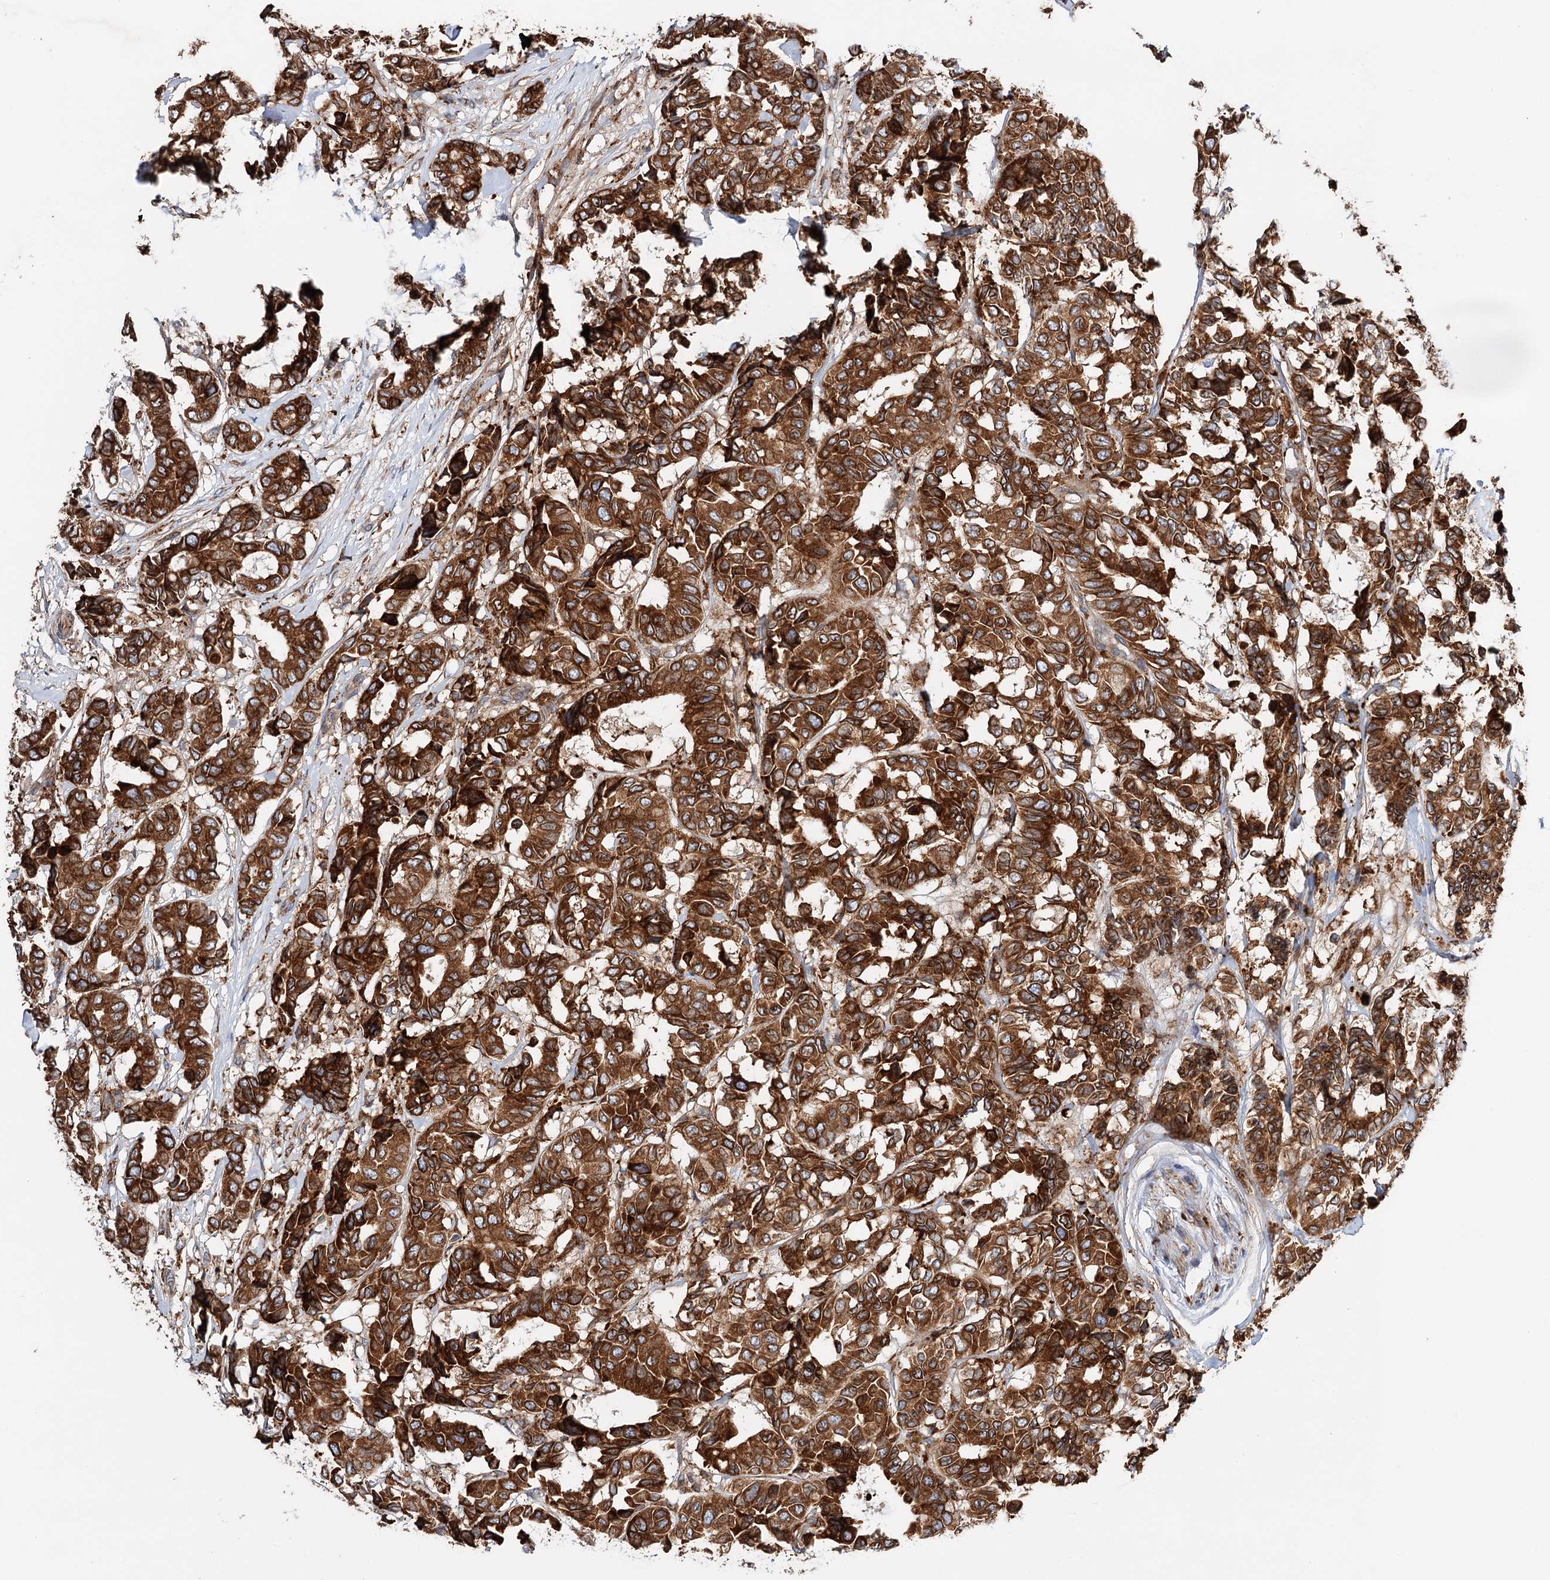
{"staining": {"intensity": "strong", "quantity": ">75%", "location": "cytoplasmic/membranous"}, "tissue": "breast cancer", "cell_type": "Tumor cells", "image_type": "cancer", "snomed": [{"axis": "morphology", "description": "Duct carcinoma"}, {"axis": "topography", "description": "Breast"}], "caption": "Immunohistochemical staining of breast cancer (intraductal carcinoma) shows high levels of strong cytoplasmic/membranous positivity in about >75% of tumor cells.", "gene": "ERP29", "patient": {"sex": "female", "age": 87}}